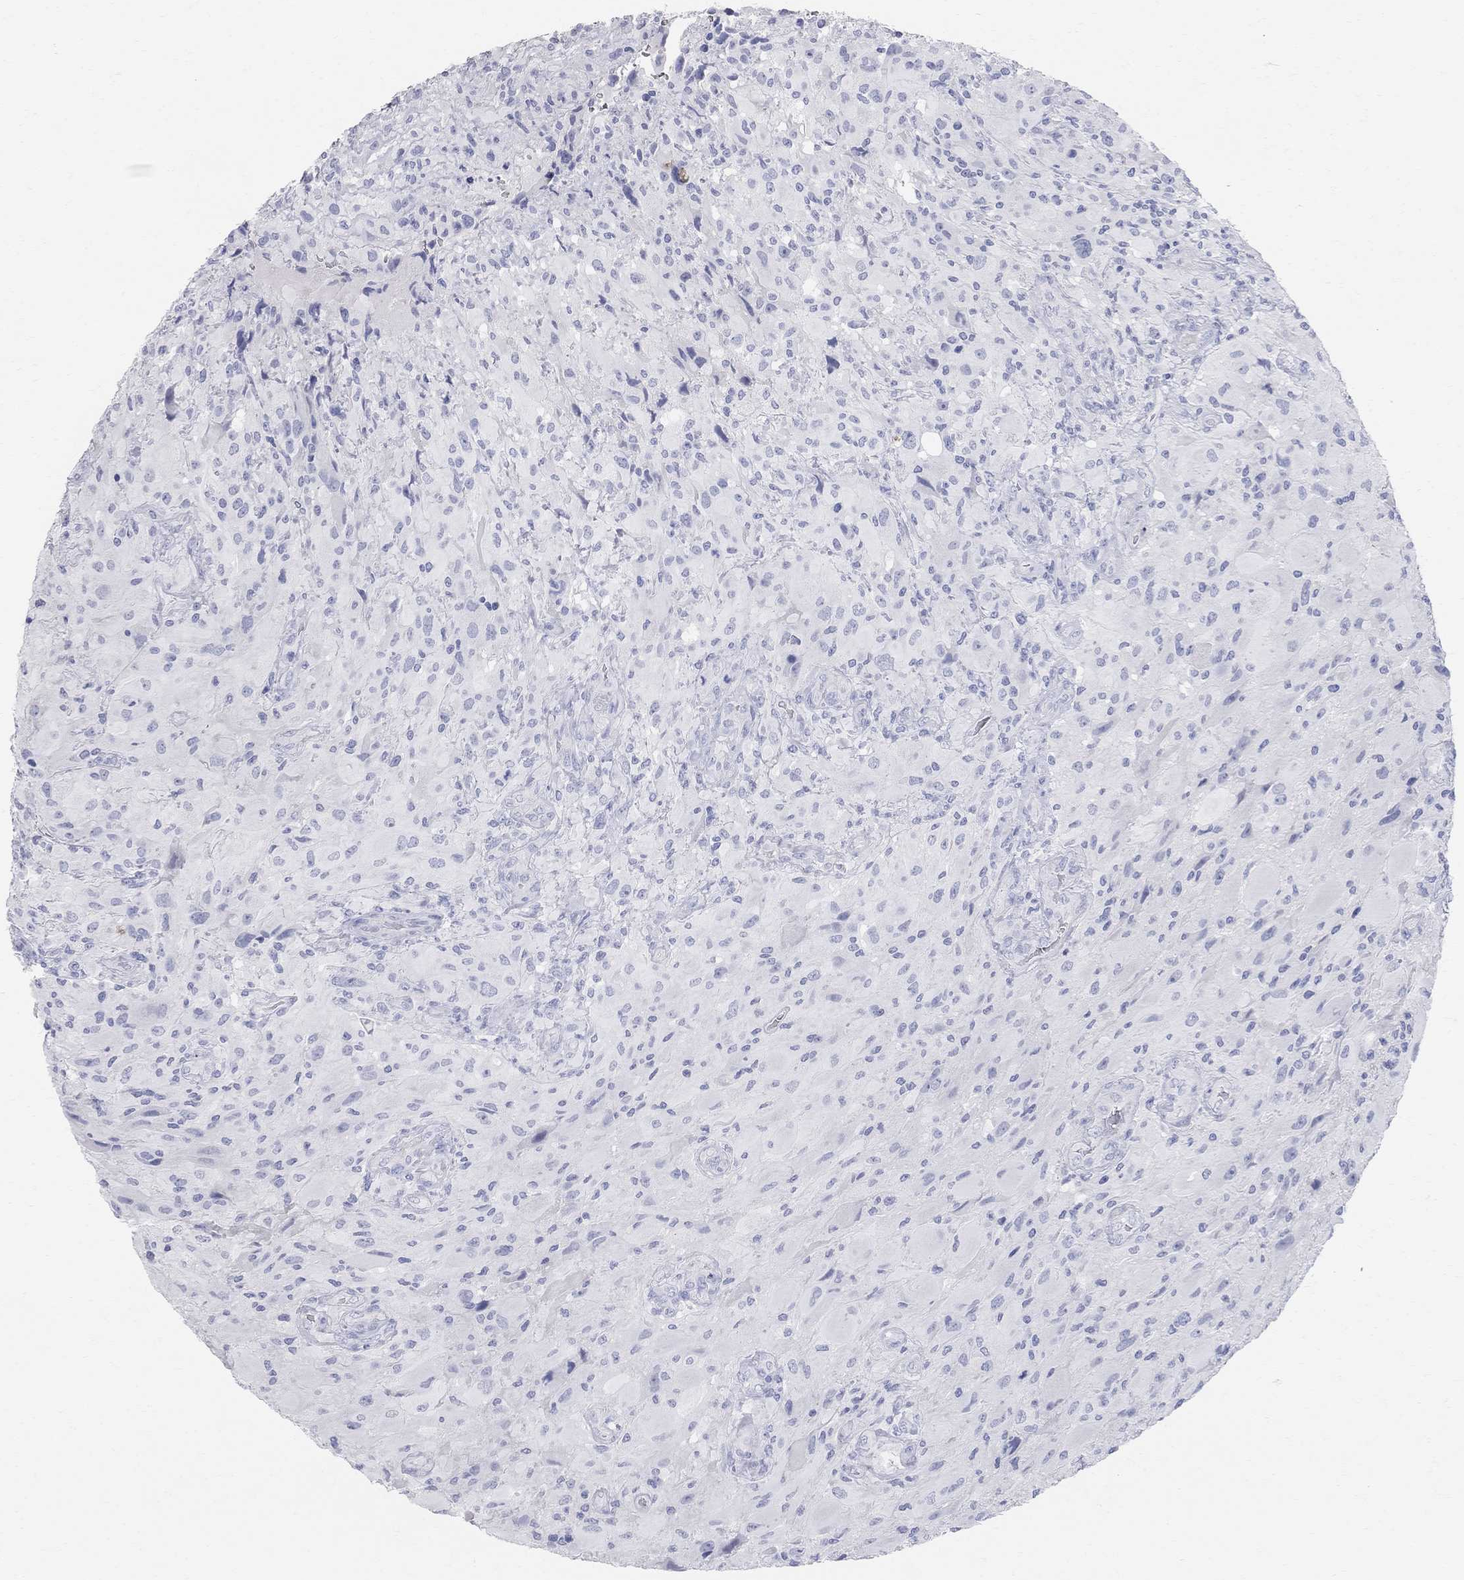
{"staining": {"intensity": "negative", "quantity": "none", "location": "none"}, "tissue": "glioma", "cell_type": "Tumor cells", "image_type": "cancer", "snomed": [{"axis": "morphology", "description": "Glioma, malignant, High grade"}, {"axis": "topography", "description": "Cerebral cortex"}], "caption": "This is a micrograph of IHC staining of high-grade glioma (malignant), which shows no positivity in tumor cells. (DAB (3,3'-diaminobenzidine) immunohistochemistry (IHC) with hematoxylin counter stain).", "gene": "AOX1", "patient": {"sex": "male", "age": 35}}